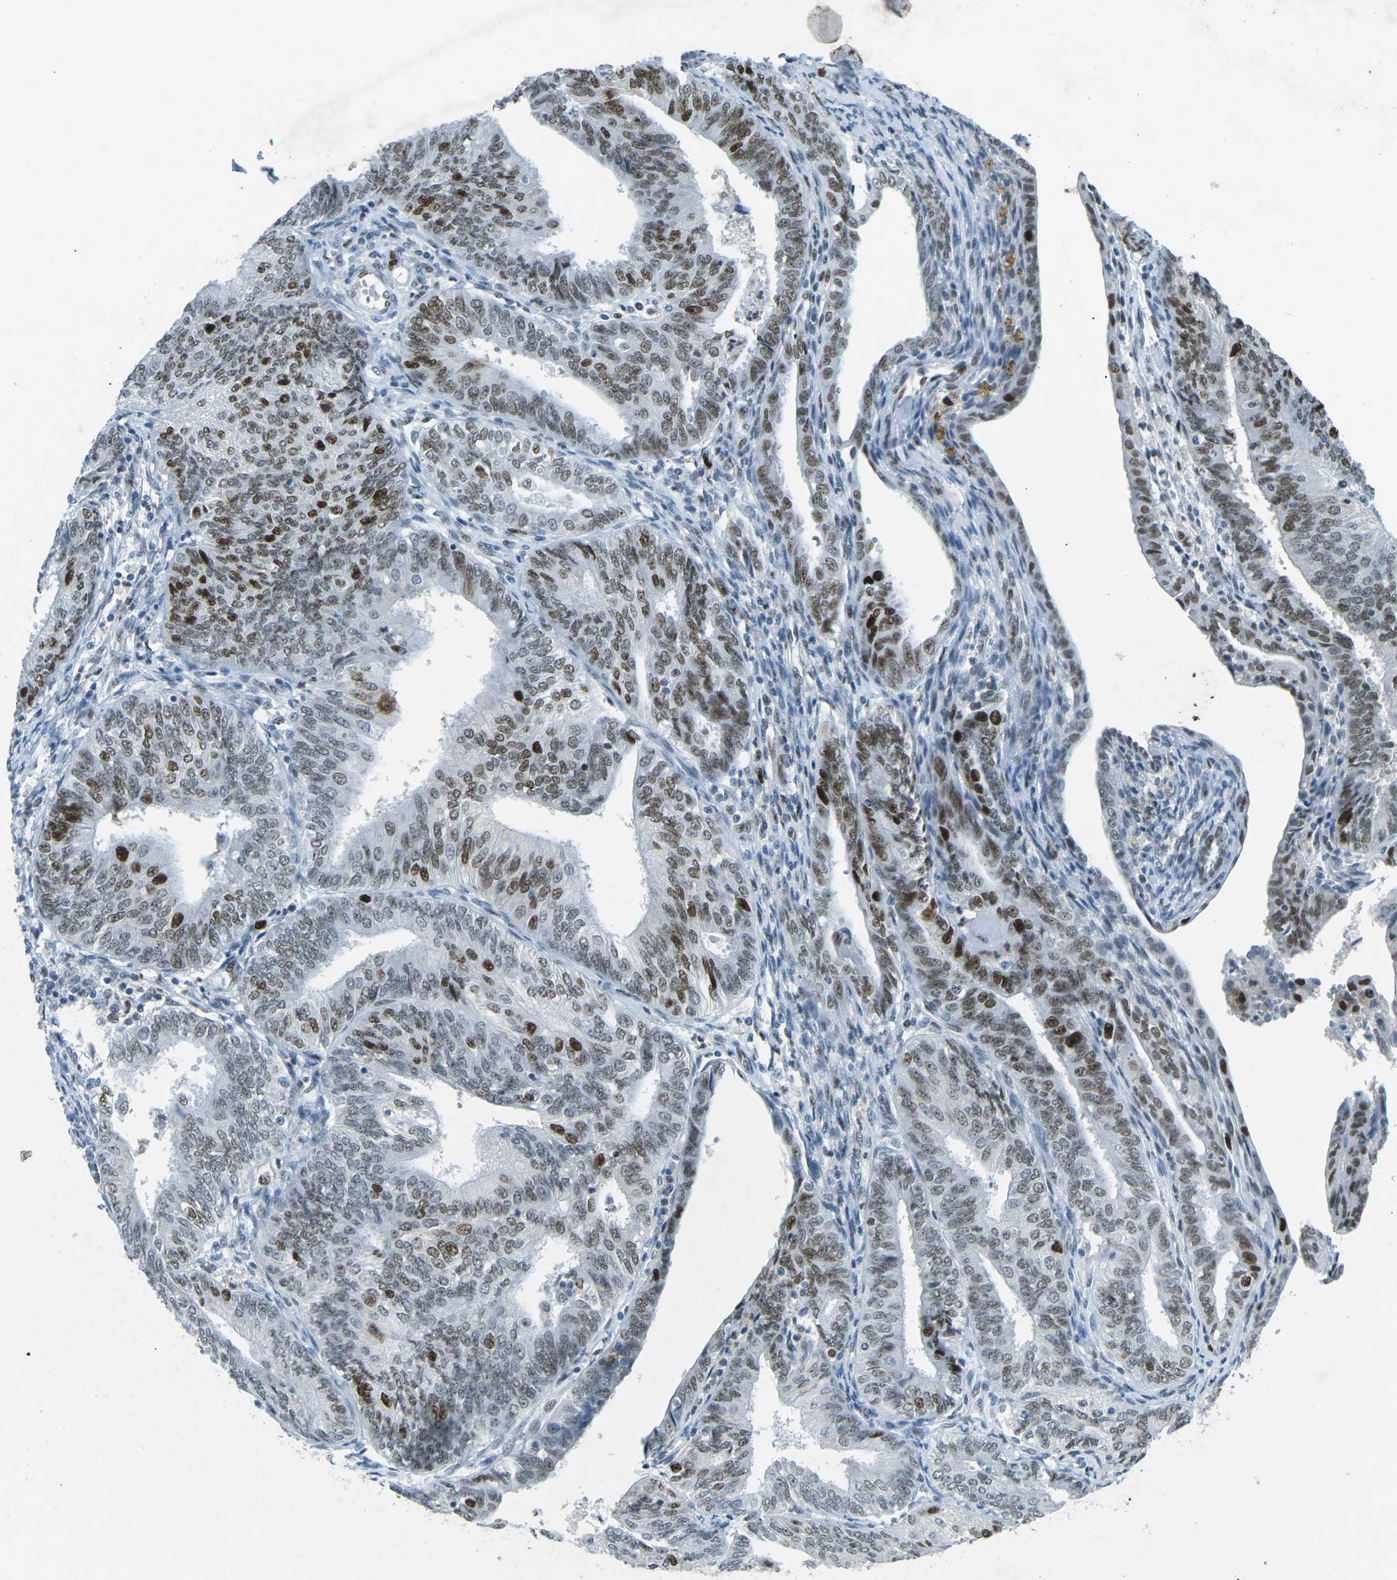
{"staining": {"intensity": "moderate", "quantity": ">75%", "location": "nuclear"}, "tissue": "endometrial cancer", "cell_type": "Tumor cells", "image_type": "cancer", "snomed": [{"axis": "morphology", "description": "Adenocarcinoma, NOS"}, {"axis": "topography", "description": "Endometrium"}], "caption": "Immunohistochemical staining of endometrial adenocarcinoma reveals moderate nuclear protein expression in approximately >75% of tumor cells.", "gene": "RB1", "patient": {"sex": "female", "age": 58}}